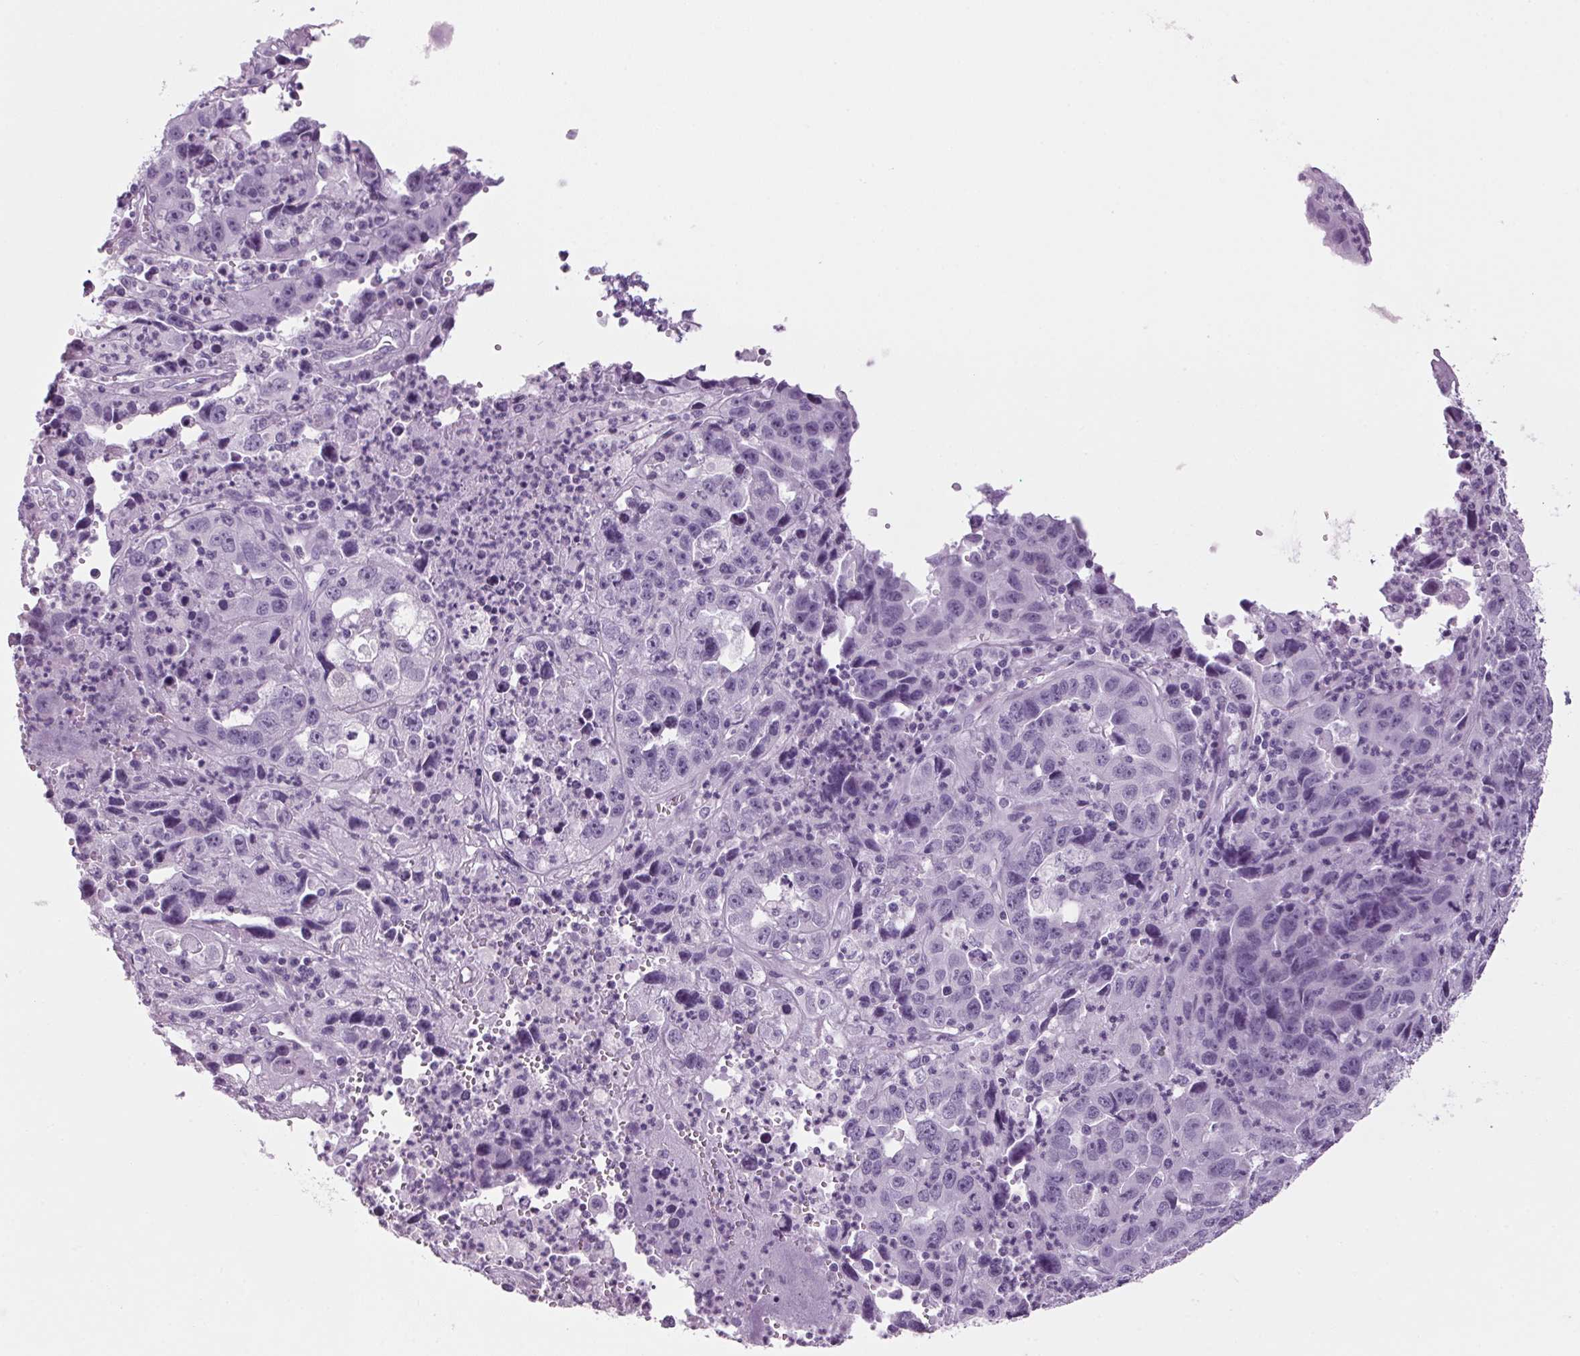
{"staining": {"intensity": "negative", "quantity": "none", "location": "none"}, "tissue": "endometrial cancer", "cell_type": "Tumor cells", "image_type": "cancer", "snomed": [{"axis": "morphology", "description": "Adenocarcinoma, NOS"}, {"axis": "topography", "description": "Uterus"}], "caption": "DAB immunohistochemical staining of adenocarcinoma (endometrial) displays no significant positivity in tumor cells. Brightfield microscopy of immunohistochemistry stained with DAB (brown) and hematoxylin (blue), captured at high magnification.", "gene": "PPP1R1A", "patient": {"sex": "female", "age": 62}}